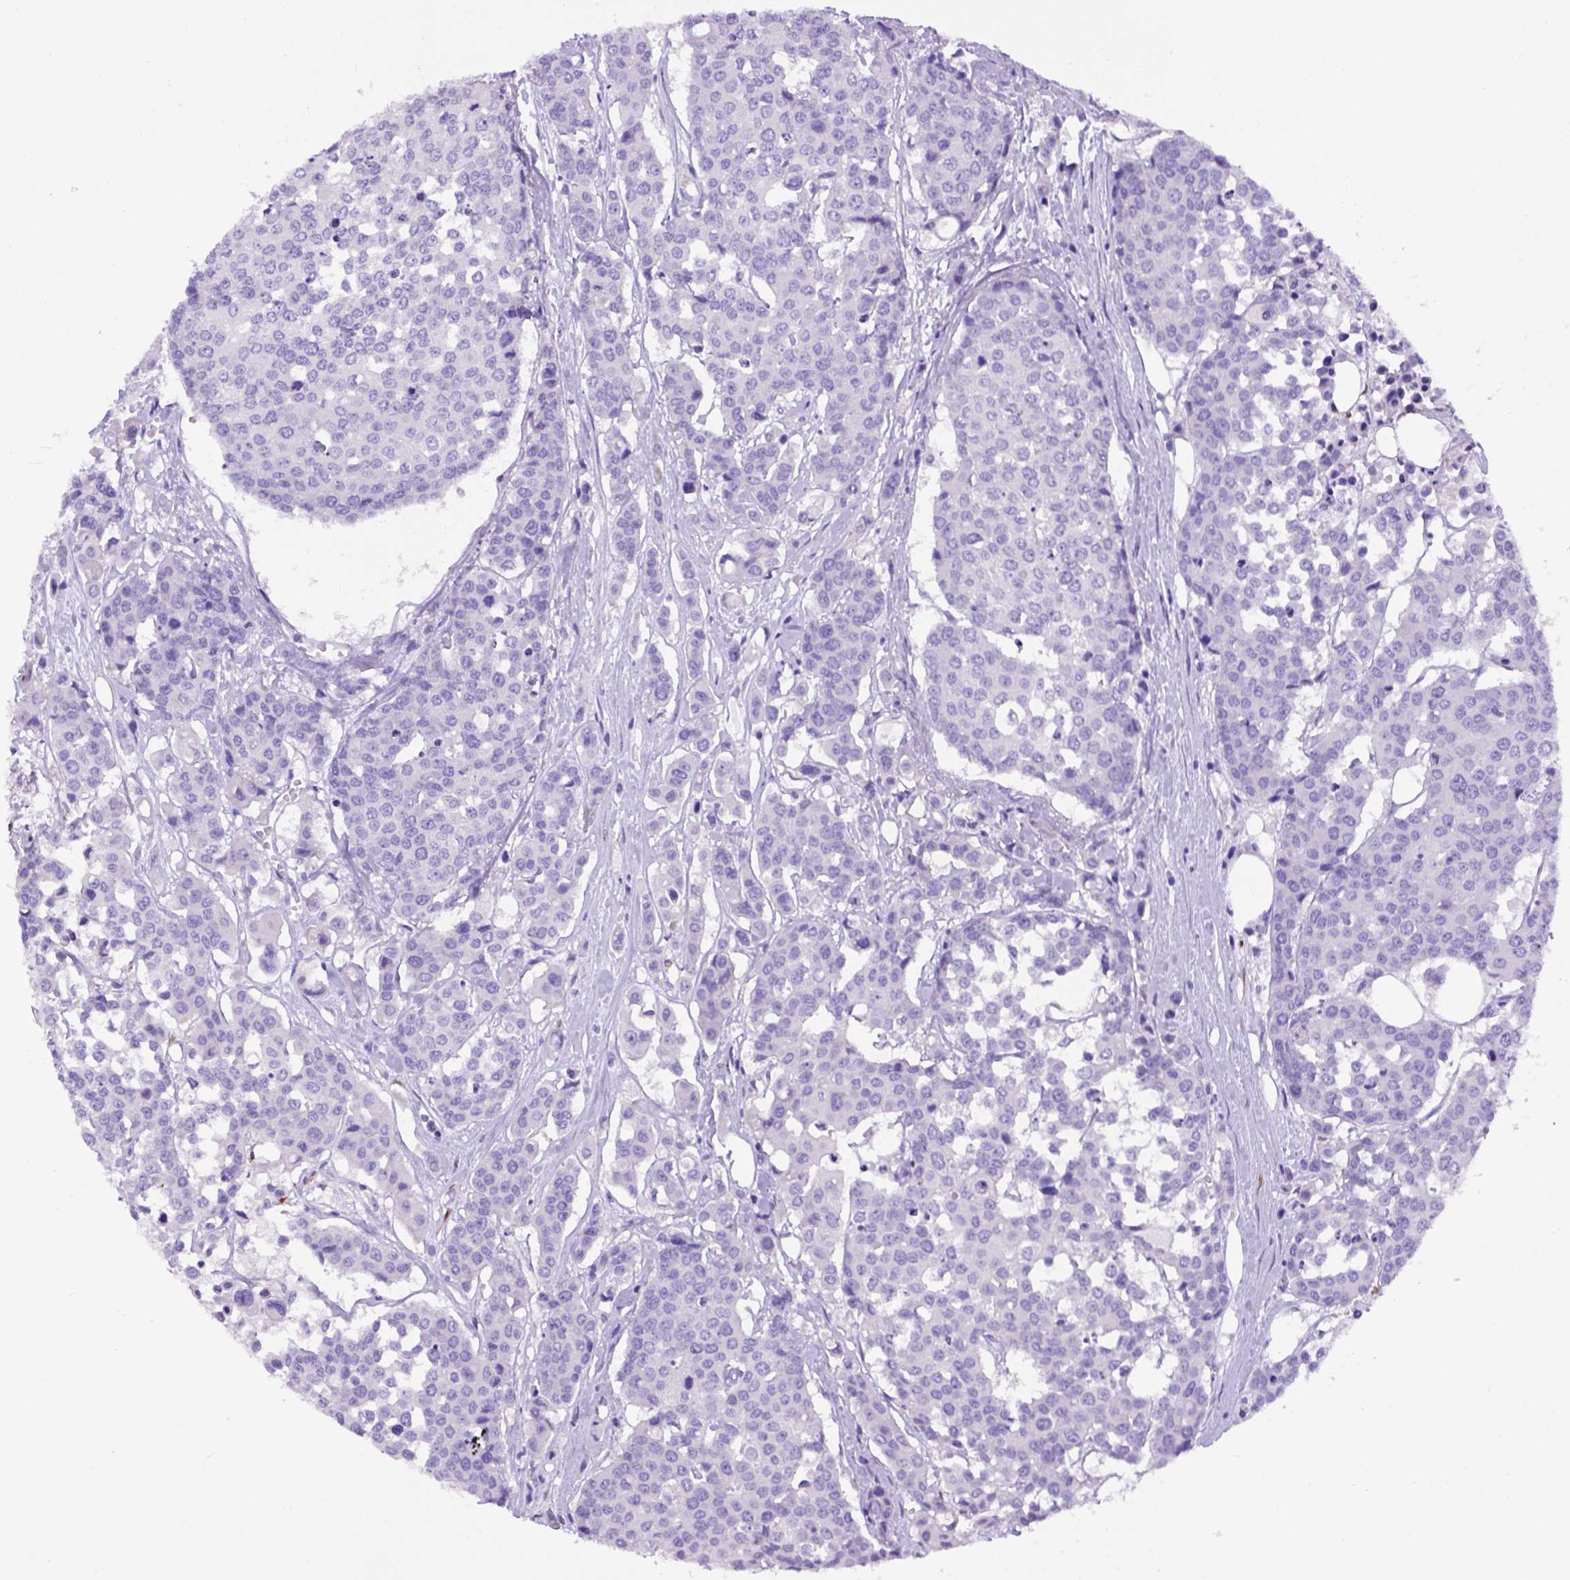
{"staining": {"intensity": "negative", "quantity": "none", "location": "none"}, "tissue": "carcinoid", "cell_type": "Tumor cells", "image_type": "cancer", "snomed": [{"axis": "morphology", "description": "Carcinoid, malignant, NOS"}, {"axis": "topography", "description": "Colon"}], "caption": "An immunohistochemistry photomicrograph of carcinoid (malignant) is shown. There is no staining in tumor cells of carcinoid (malignant).", "gene": "PTGES", "patient": {"sex": "male", "age": 81}}